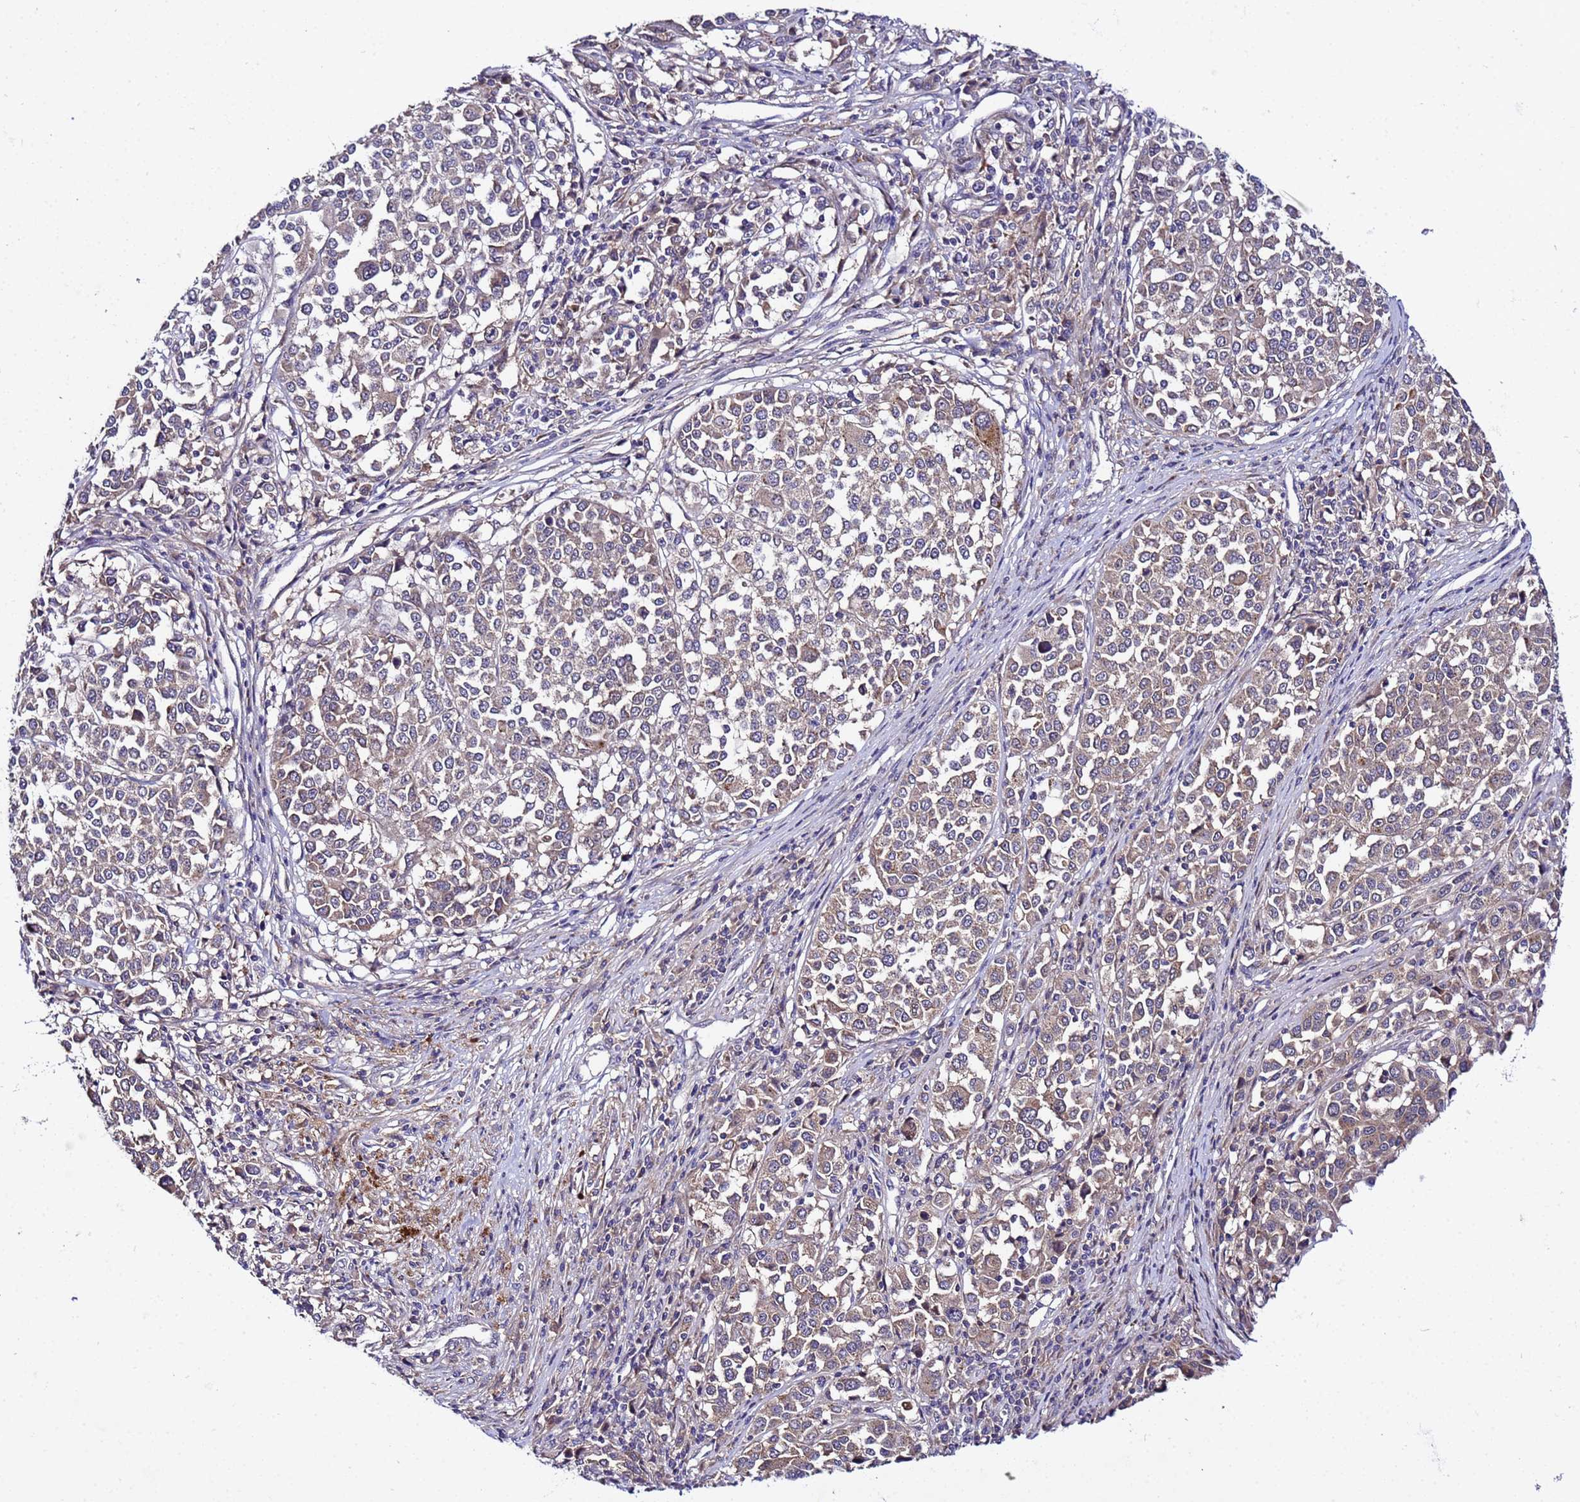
{"staining": {"intensity": "weak", "quantity": "25%-75%", "location": "cytoplasmic/membranous"}, "tissue": "melanoma", "cell_type": "Tumor cells", "image_type": "cancer", "snomed": [{"axis": "morphology", "description": "Malignant melanoma, Metastatic site"}, {"axis": "topography", "description": "Lymph node"}], "caption": "Immunohistochemical staining of human melanoma reveals low levels of weak cytoplasmic/membranous protein positivity in about 25%-75% of tumor cells.", "gene": "PLXDC2", "patient": {"sex": "male", "age": 44}}